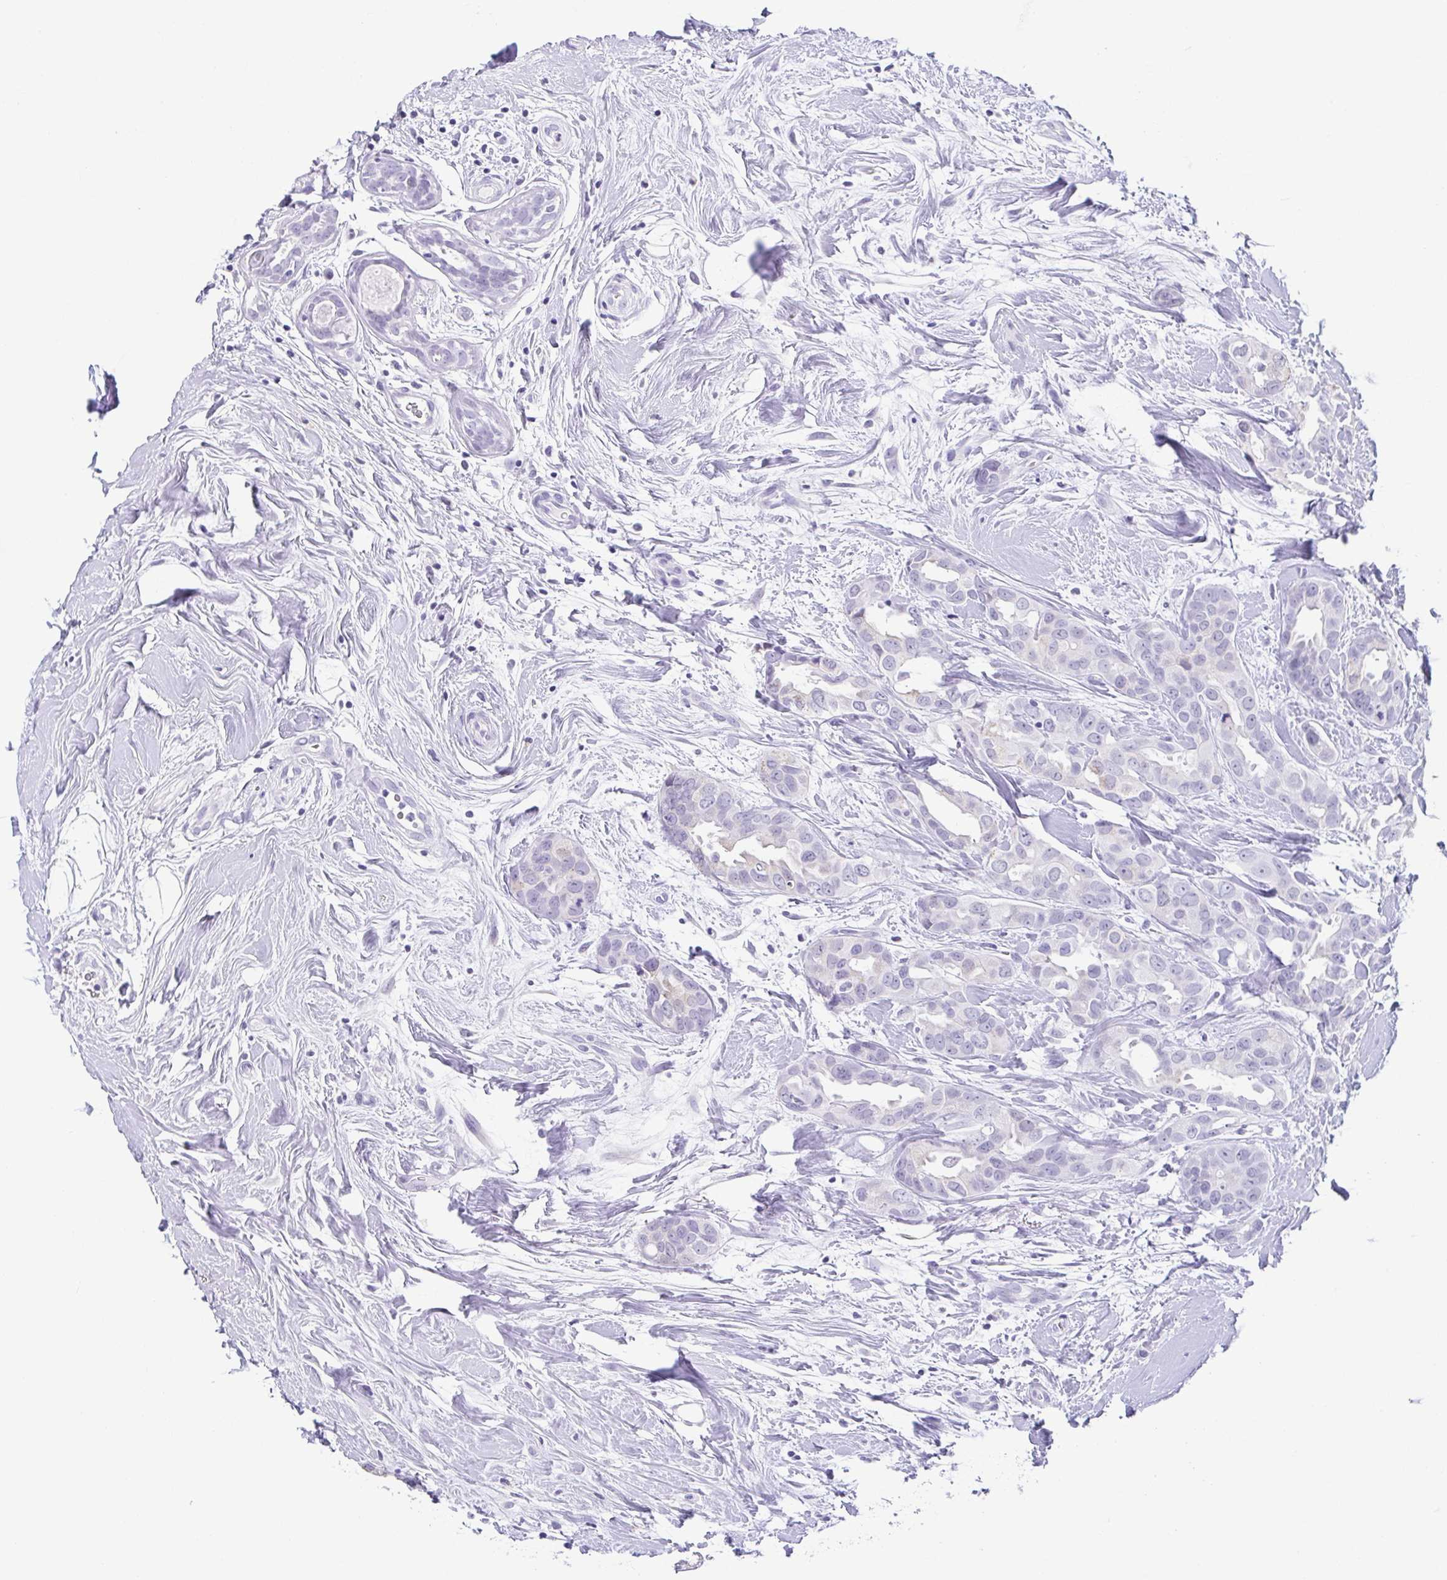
{"staining": {"intensity": "negative", "quantity": "none", "location": "none"}, "tissue": "breast cancer", "cell_type": "Tumor cells", "image_type": "cancer", "snomed": [{"axis": "morphology", "description": "Duct carcinoma"}, {"axis": "topography", "description": "Breast"}], "caption": "Invasive ductal carcinoma (breast) was stained to show a protein in brown. There is no significant staining in tumor cells.", "gene": "ESX1", "patient": {"sex": "female", "age": 45}}